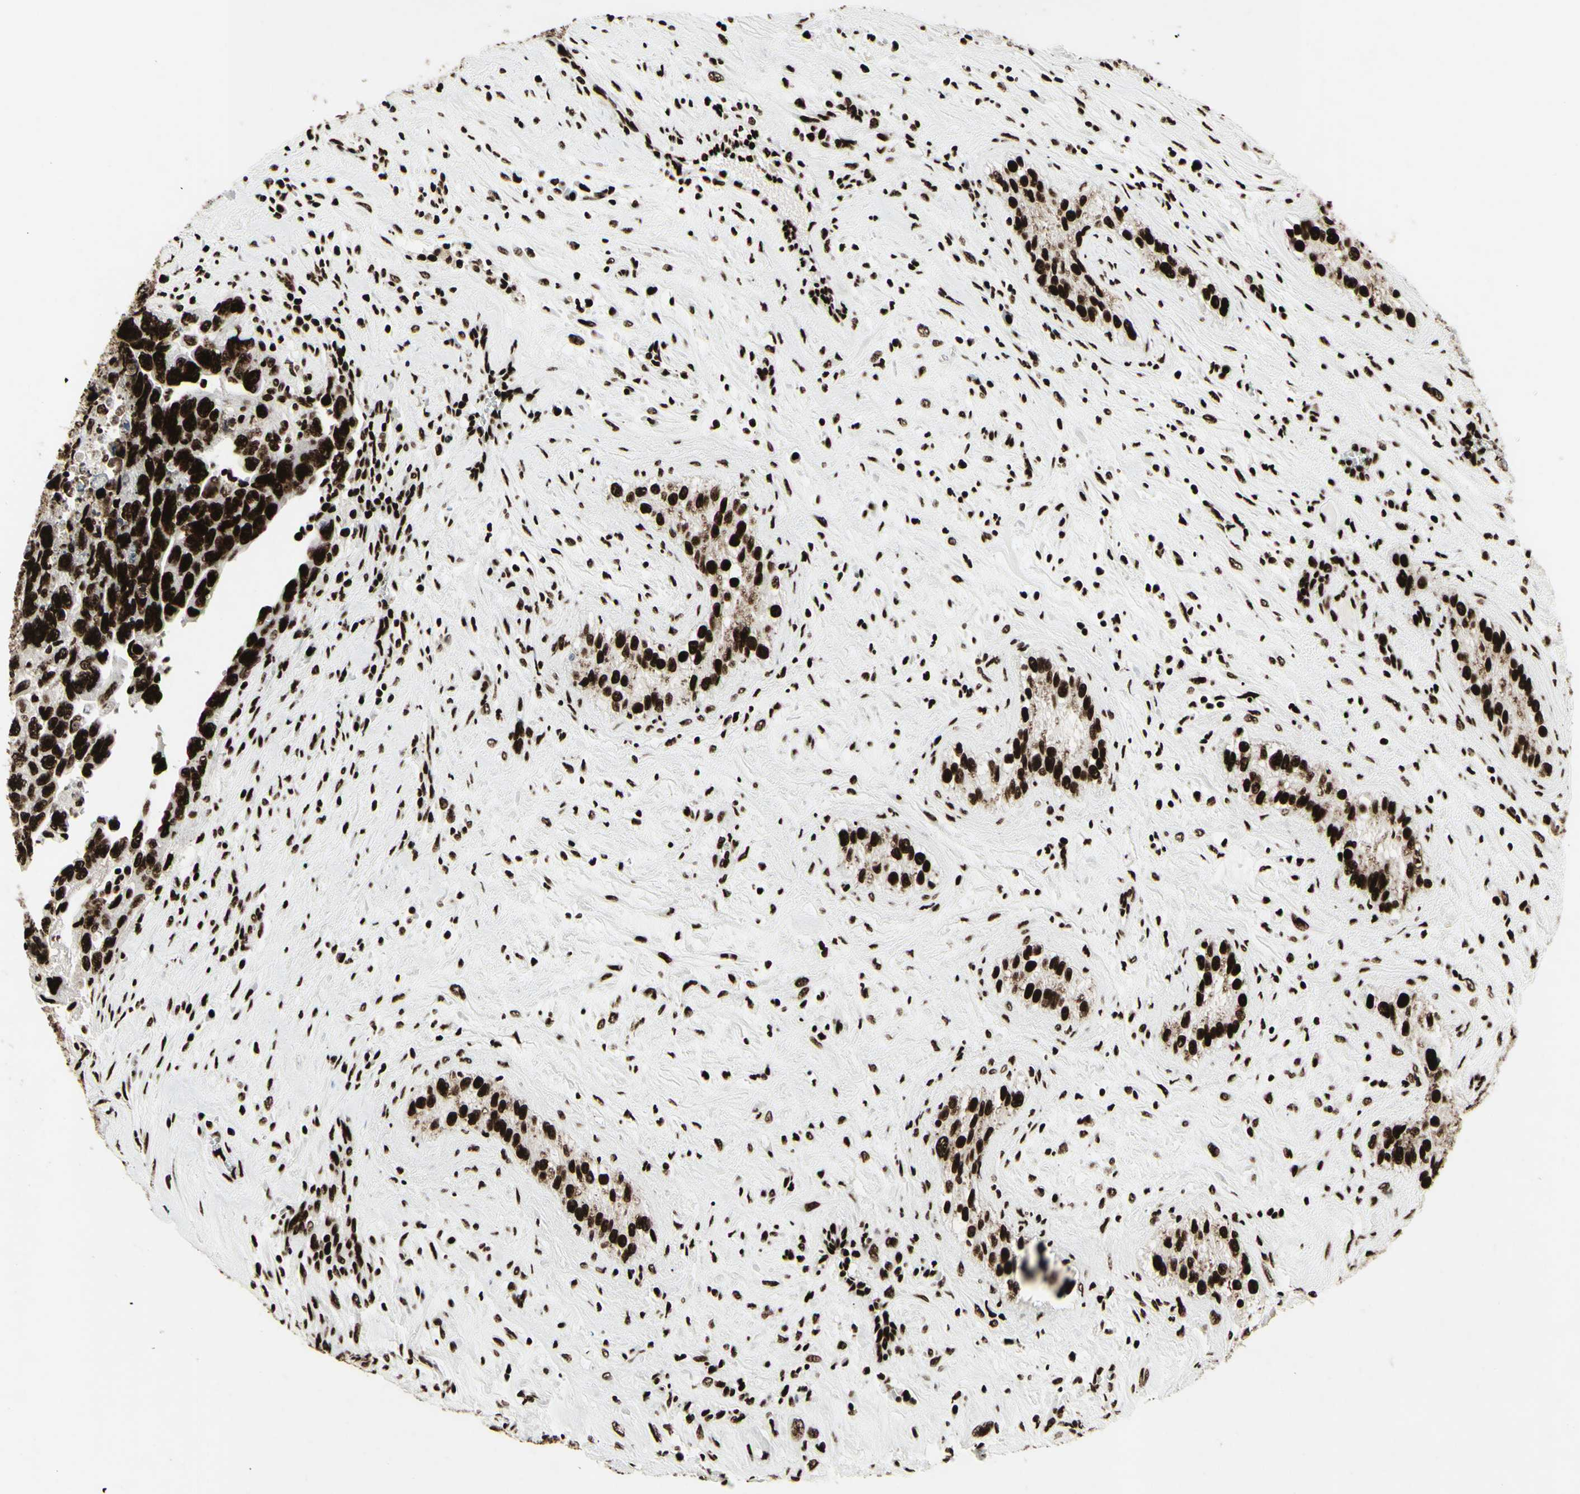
{"staining": {"intensity": "strong", "quantity": ">75%", "location": "nuclear"}, "tissue": "testis cancer", "cell_type": "Tumor cells", "image_type": "cancer", "snomed": [{"axis": "morphology", "description": "Carcinoma, Embryonal, NOS"}, {"axis": "topography", "description": "Testis"}], "caption": "Human testis cancer stained for a protein (brown) displays strong nuclear positive positivity in about >75% of tumor cells.", "gene": "U2AF2", "patient": {"sex": "male", "age": 28}}